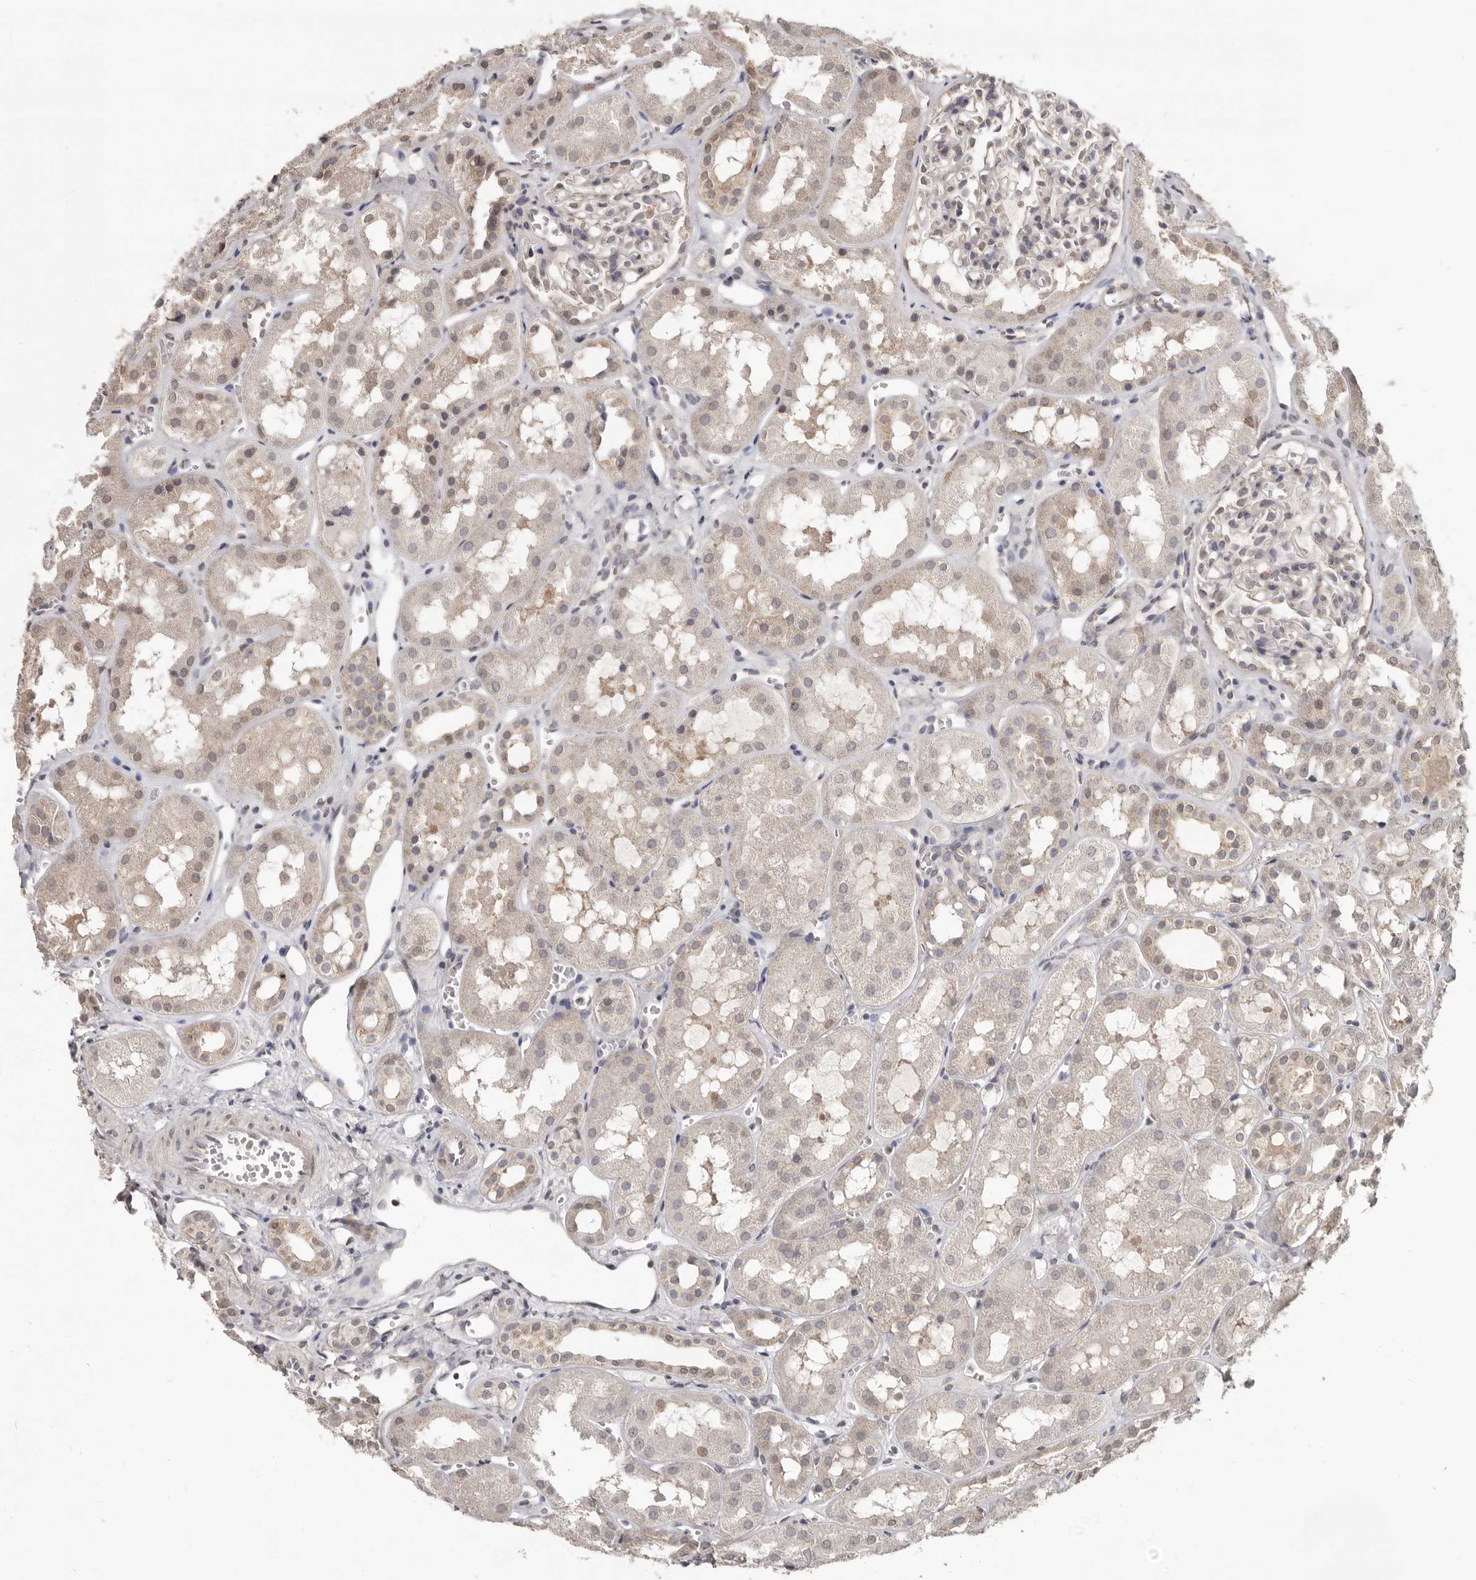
{"staining": {"intensity": "weak", "quantity": "<25%", "location": "nuclear"}, "tissue": "kidney", "cell_type": "Cells in glomeruli", "image_type": "normal", "snomed": [{"axis": "morphology", "description": "Normal tissue, NOS"}, {"axis": "topography", "description": "Kidney"}], "caption": "High magnification brightfield microscopy of unremarkable kidney stained with DAB (brown) and counterstained with hematoxylin (blue): cells in glomeruli show no significant positivity. The staining is performed using DAB (3,3'-diaminobenzidine) brown chromogen with nuclei counter-stained in using hematoxylin.", "gene": "LINGO2", "patient": {"sex": "male", "age": 16}}